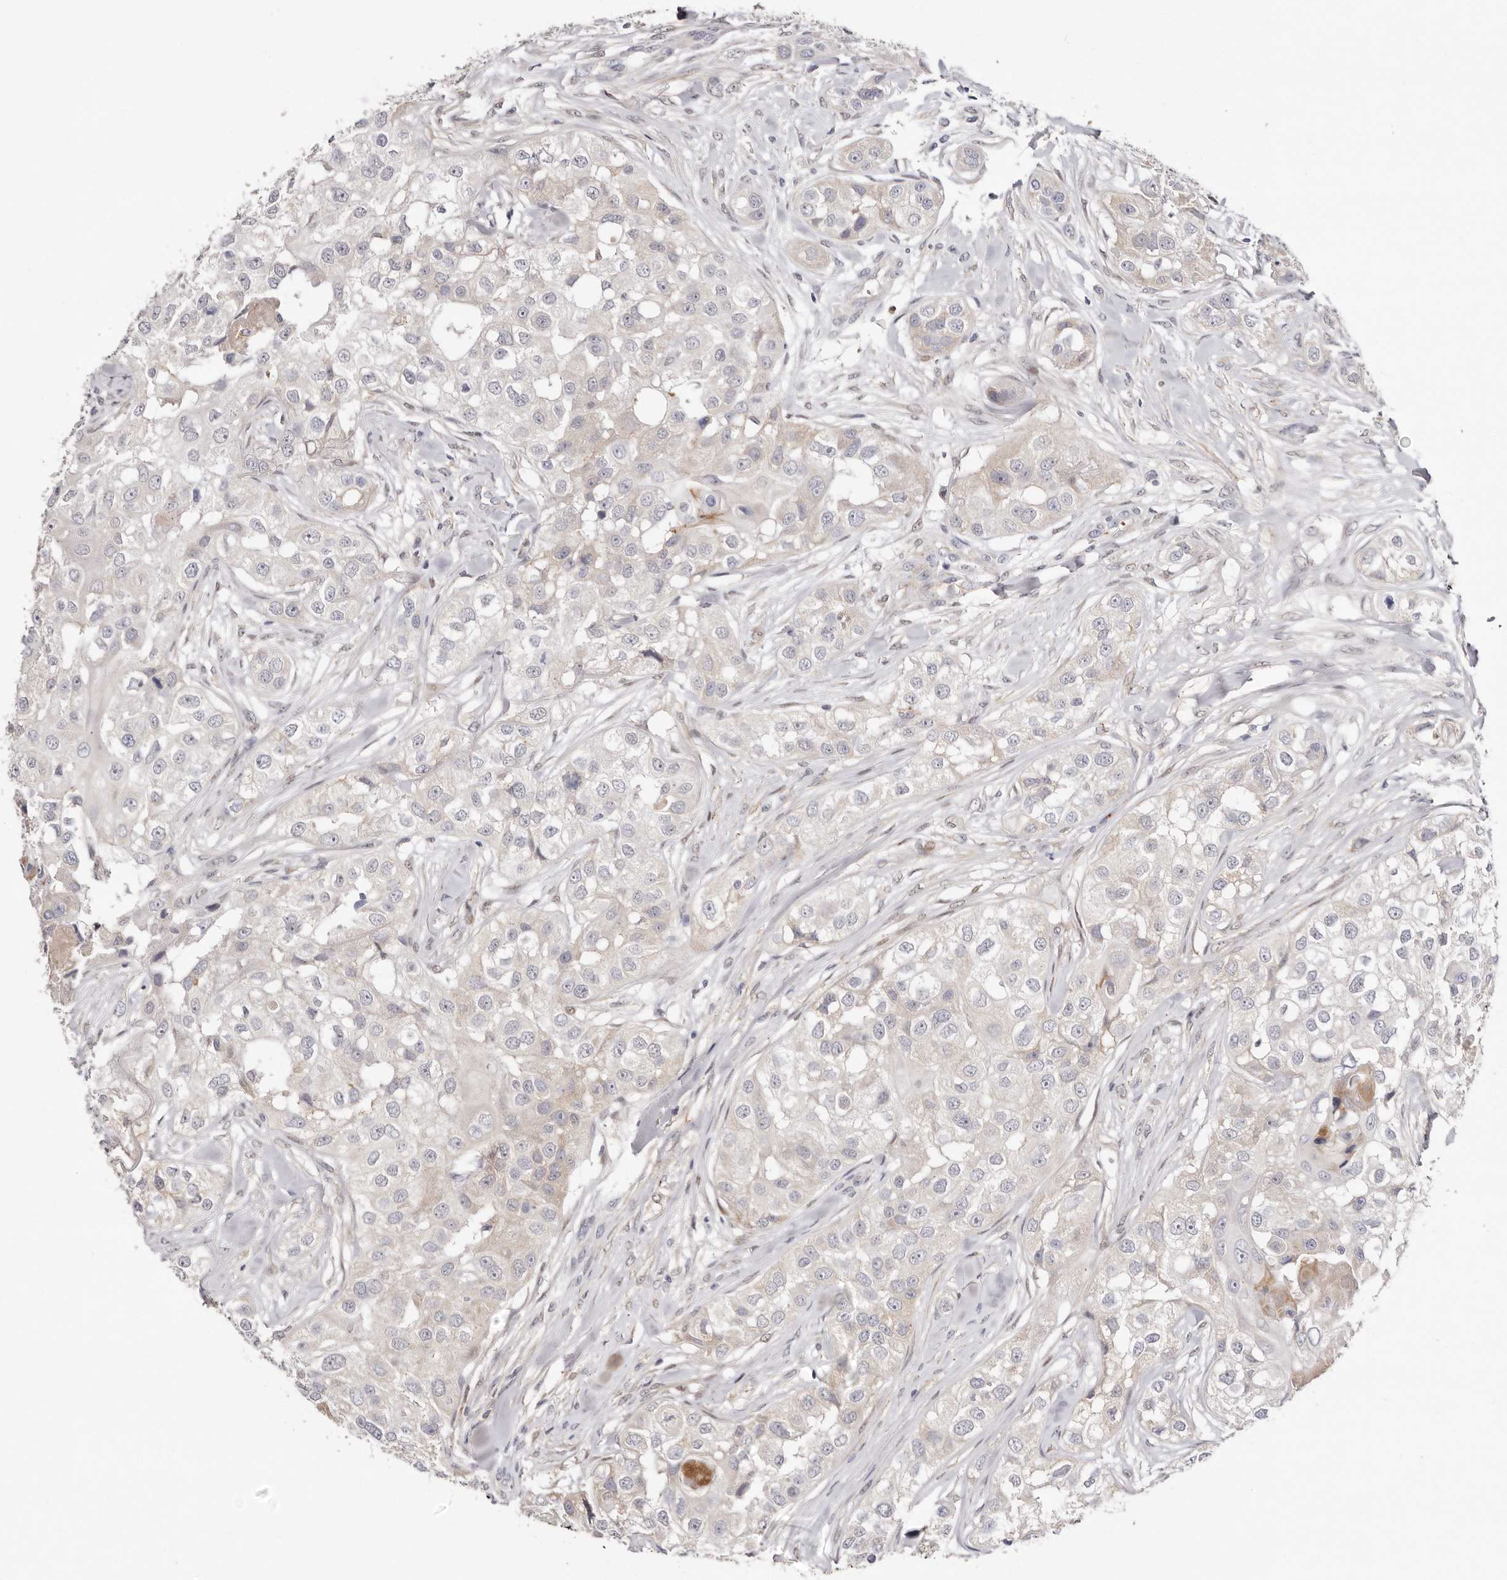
{"staining": {"intensity": "negative", "quantity": "none", "location": "none"}, "tissue": "head and neck cancer", "cell_type": "Tumor cells", "image_type": "cancer", "snomed": [{"axis": "morphology", "description": "Normal tissue, NOS"}, {"axis": "morphology", "description": "Squamous cell carcinoma, NOS"}, {"axis": "topography", "description": "Skeletal muscle"}, {"axis": "topography", "description": "Head-Neck"}], "caption": "Tumor cells are negative for protein expression in human head and neck squamous cell carcinoma.", "gene": "LMLN", "patient": {"sex": "male", "age": 51}}